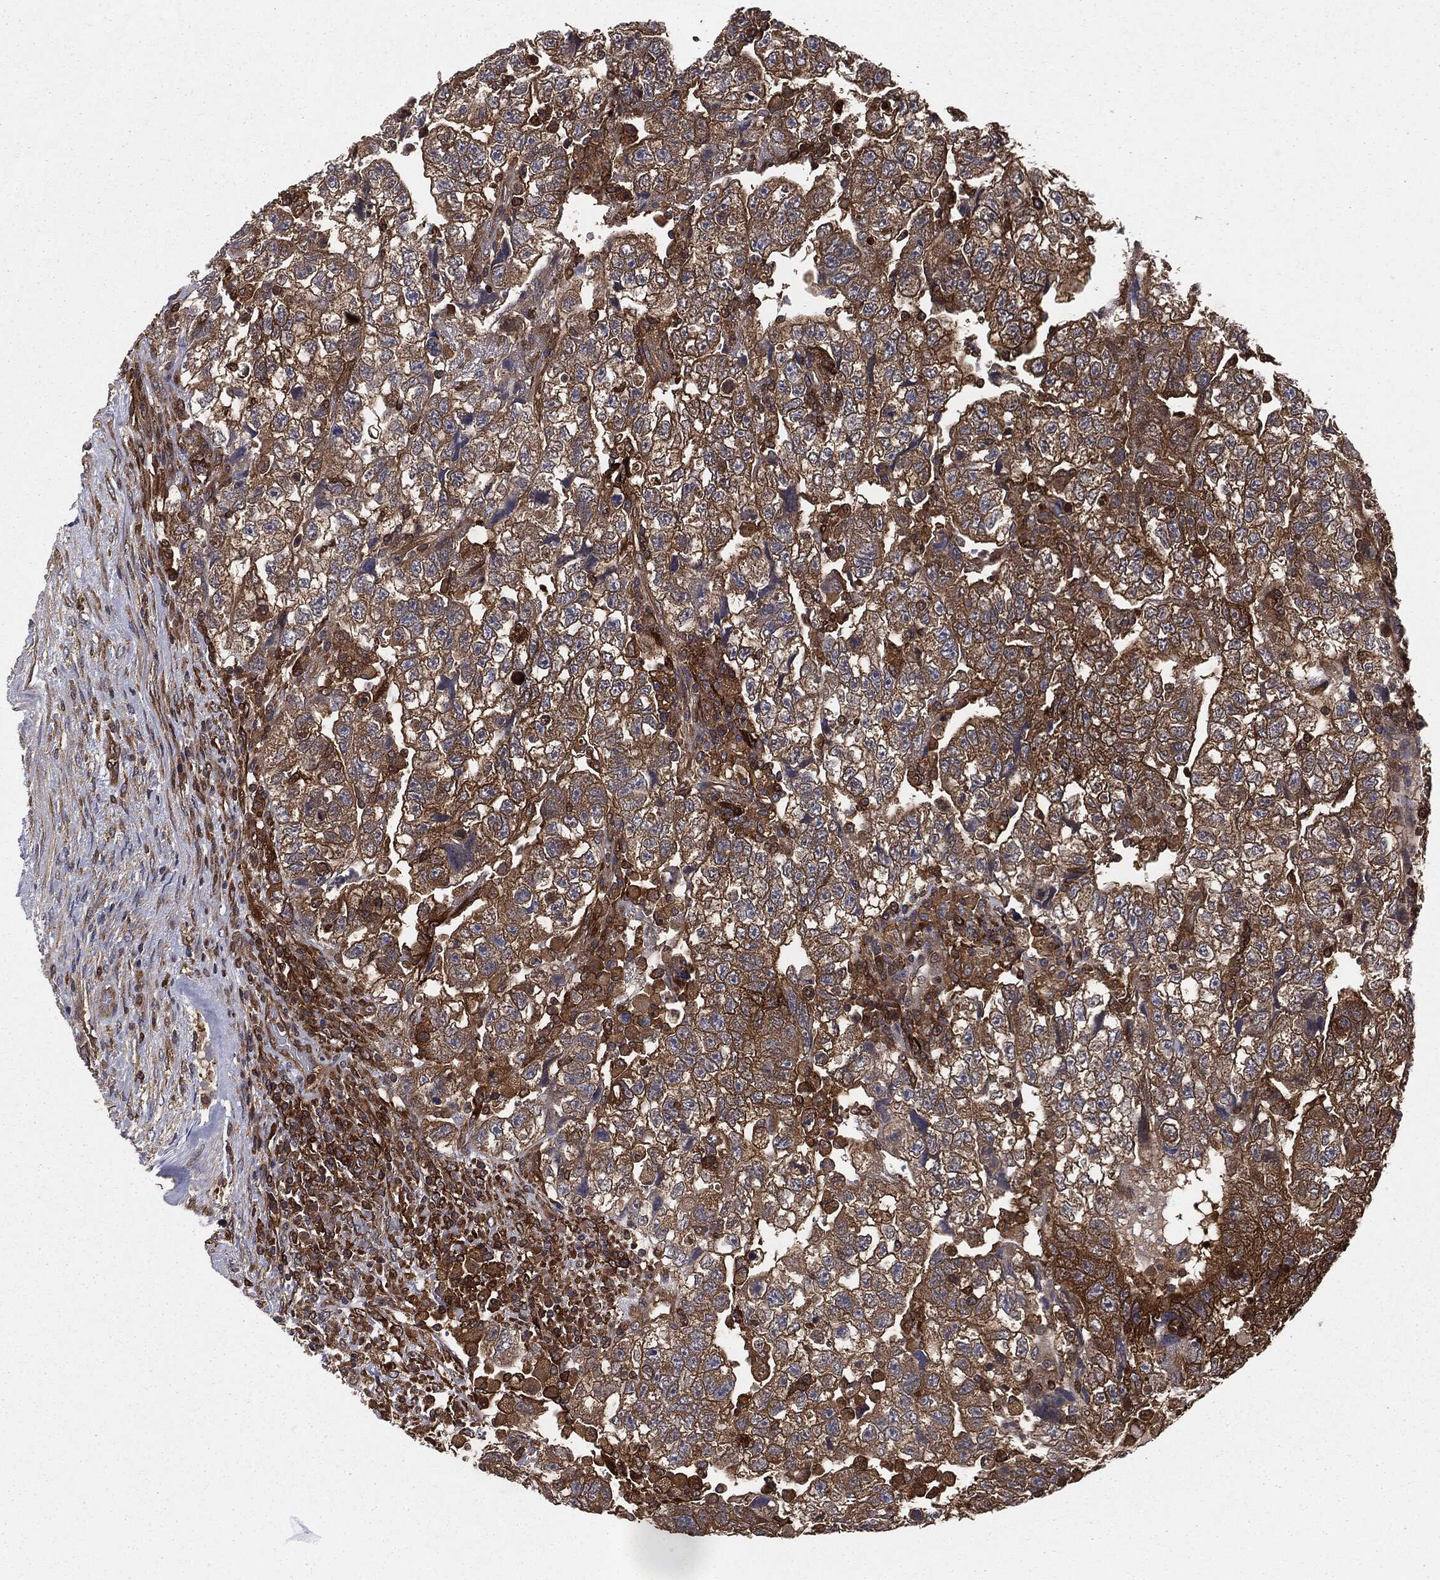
{"staining": {"intensity": "moderate", "quantity": ">75%", "location": "cytoplasmic/membranous"}, "tissue": "testis cancer", "cell_type": "Tumor cells", "image_type": "cancer", "snomed": [{"axis": "morphology", "description": "Normal tissue, NOS"}, {"axis": "morphology", "description": "Carcinoma, Embryonal, NOS"}, {"axis": "topography", "description": "Testis"}], "caption": "A histopathology image of human embryonal carcinoma (testis) stained for a protein shows moderate cytoplasmic/membranous brown staining in tumor cells.", "gene": "GNB5", "patient": {"sex": "male", "age": 36}}